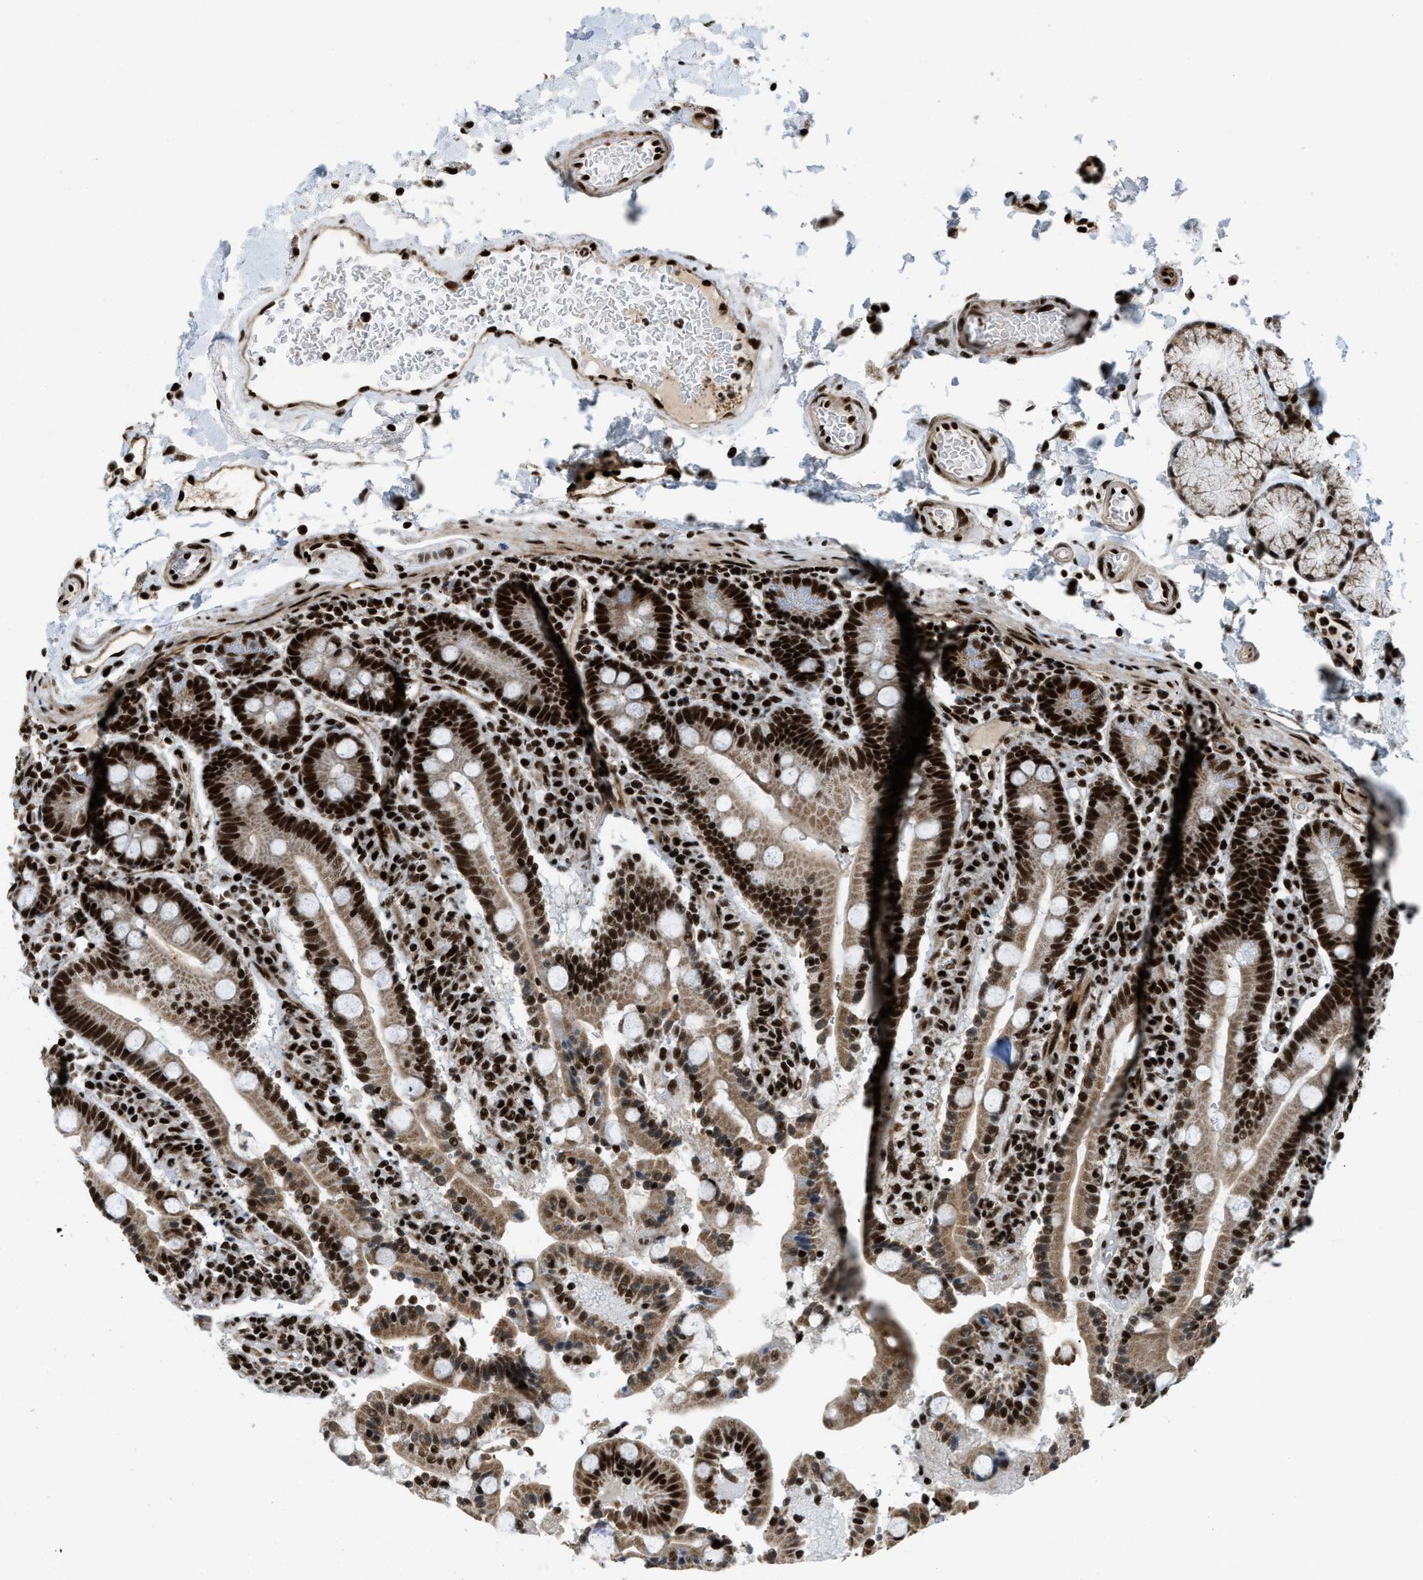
{"staining": {"intensity": "strong", "quantity": ">75%", "location": "nuclear"}, "tissue": "duodenum", "cell_type": "Glandular cells", "image_type": "normal", "snomed": [{"axis": "morphology", "description": "Normal tissue, NOS"}, {"axis": "topography", "description": "Small intestine, NOS"}], "caption": "Immunohistochemical staining of unremarkable human duodenum shows >75% levels of strong nuclear protein positivity in approximately >75% of glandular cells. The protein is shown in brown color, while the nuclei are stained blue.", "gene": "GABPB1", "patient": {"sex": "female", "age": 71}}